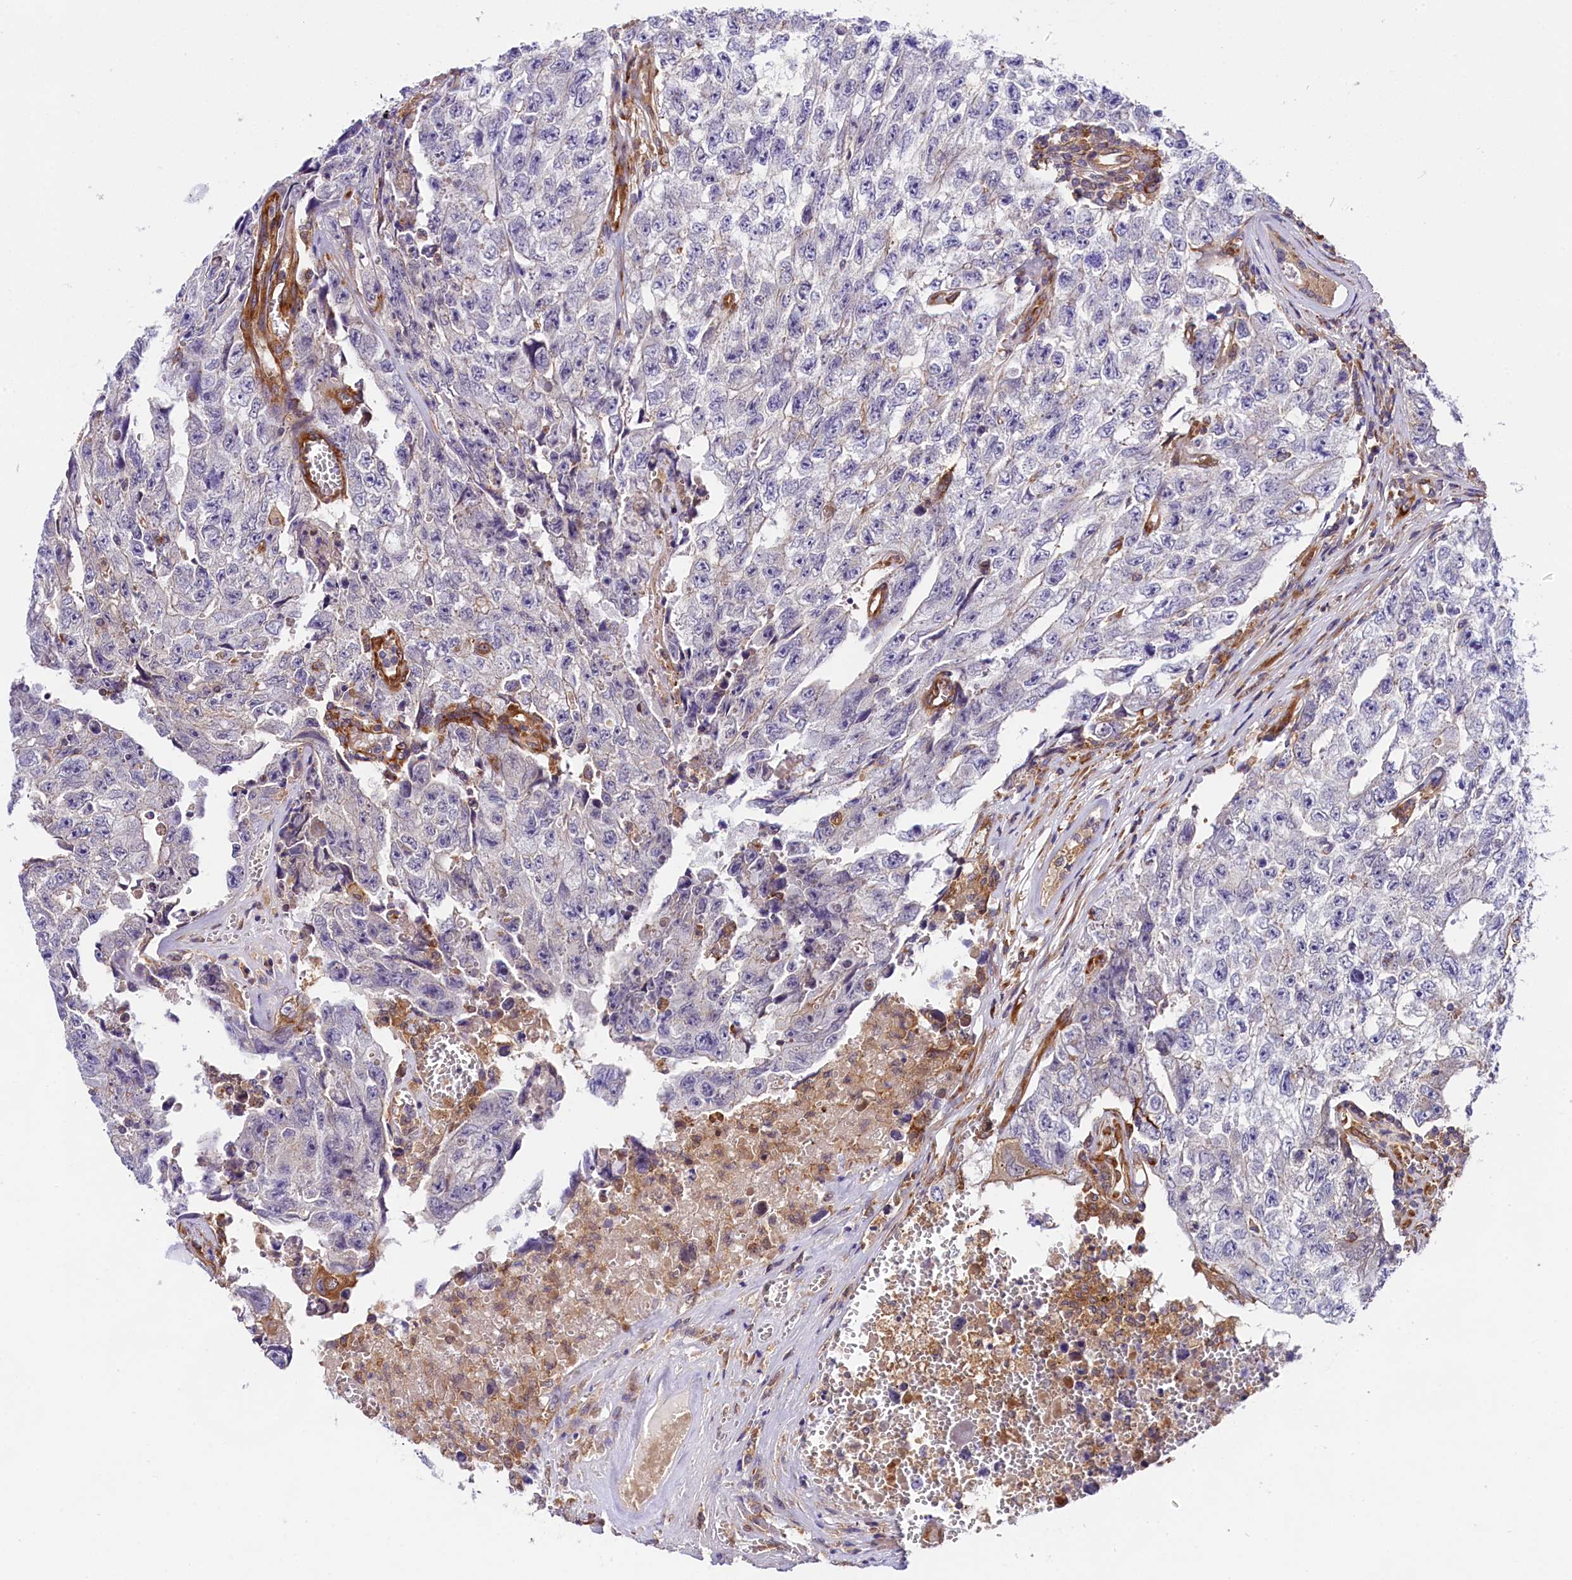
{"staining": {"intensity": "negative", "quantity": "none", "location": "none"}, "tissue": "testis cancer", "cell_type": "Tumor cells", "image_type": "cancer", "snomed": [{"axis": "morphology", "description": "Carcinoma, Embryonal, NOS"}, {"axis": "topography", "description": "Testis"}], "caption": "Immunohistochemical staining of human testis embryonal carcinoma exhibits no significant expression in tumor cells.", "gene": "OAS3", "patient": {"sex": "male", "age": 17}}